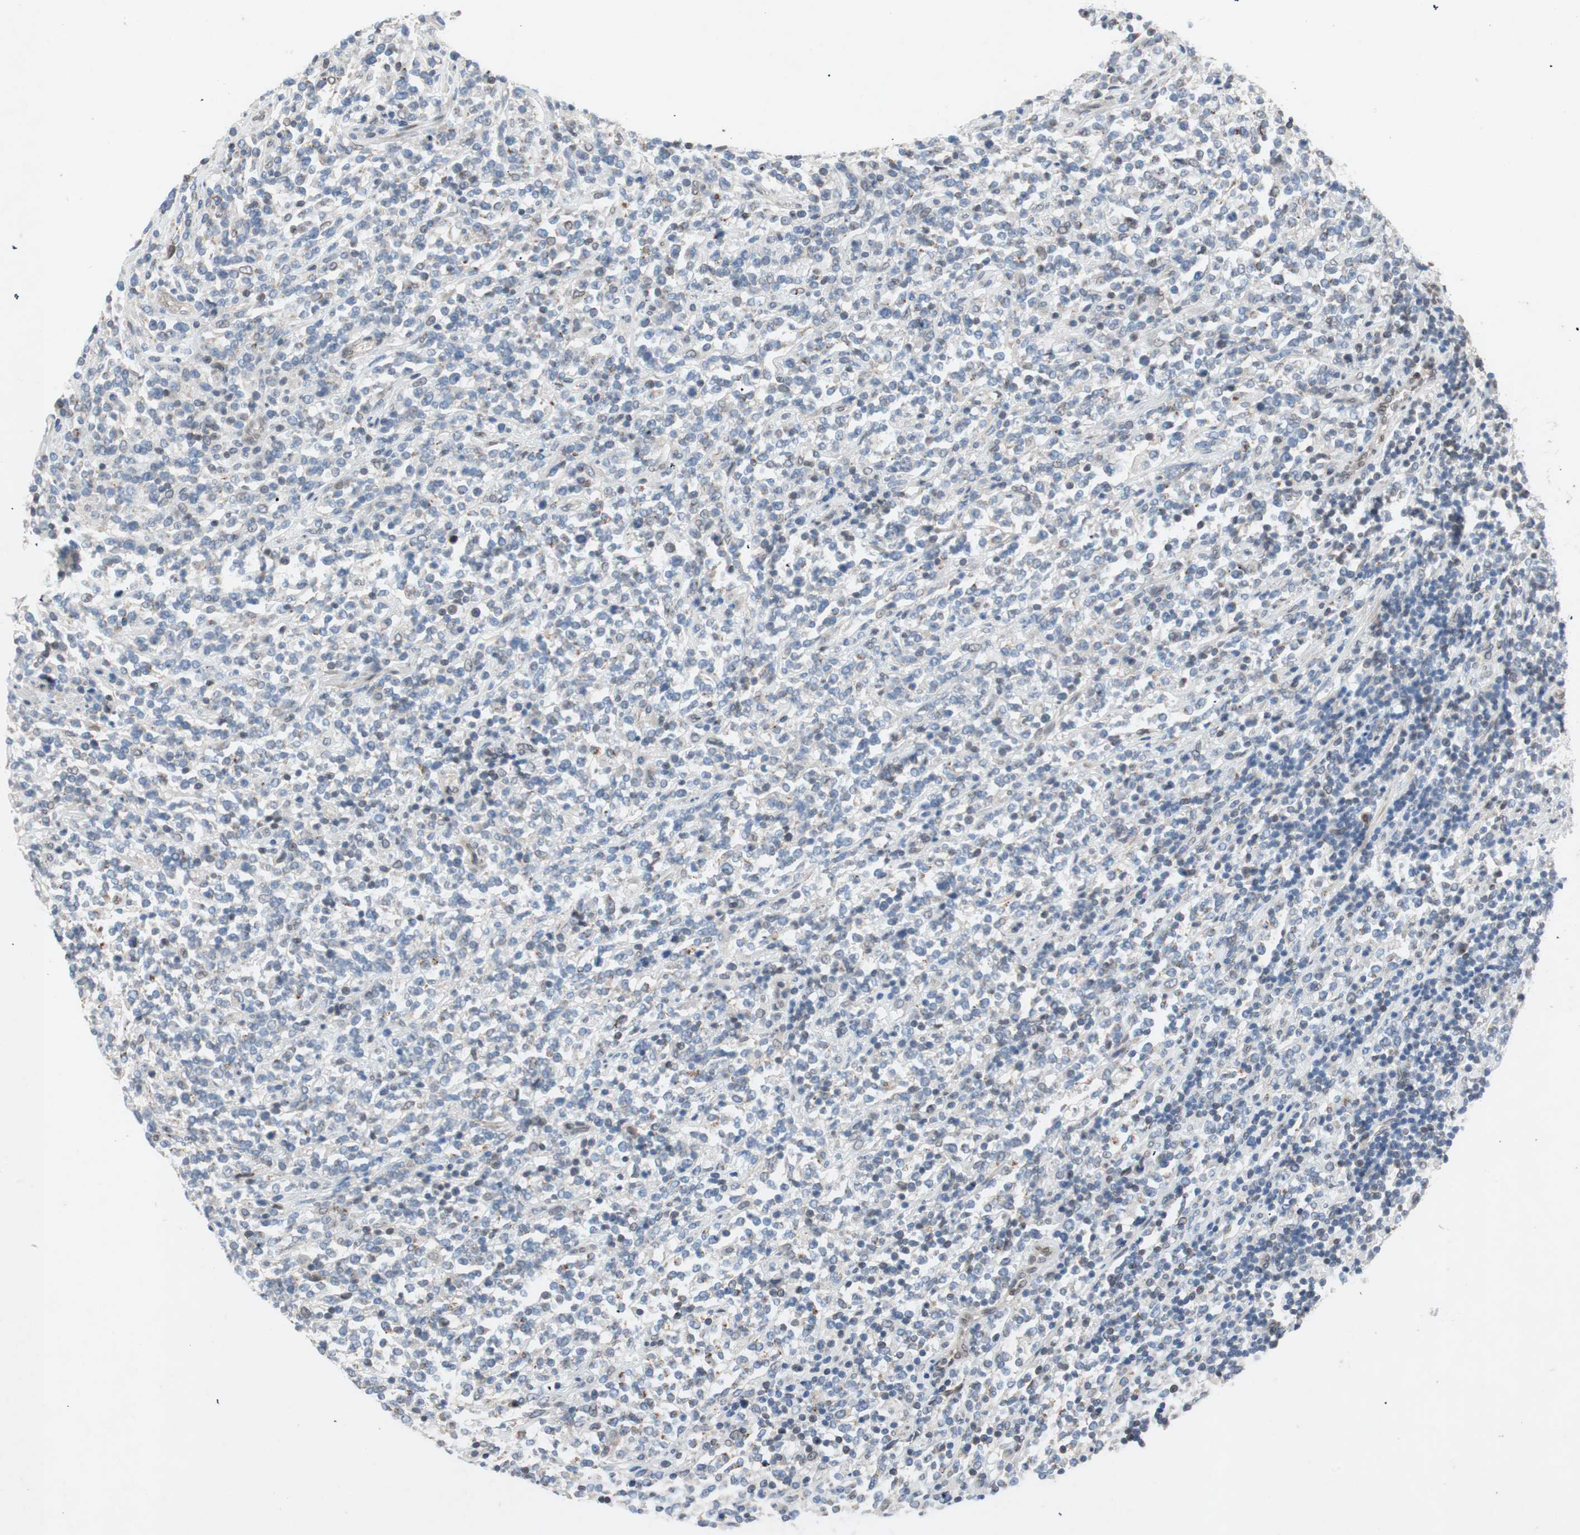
{"staining": {"intensity": "negative", "quantity": "none", "location": "none"}, "tissue": "lymphoma", "cell_type": "Tumor cells", "image_type": "cancer", "snomed": [{"axis": "morphology", "description": "Malignant lymphoma, non-Hodgkin's type, High grade"}, {"axis": "topography", "description": "Soft tissue"}], "caption": "A high-resolution micrograph shows immunohistochemistry staining of lymphoma, which displays no significant staining in tumor cells. (Immunohistochemistry (ihc), brightfield microscopy, high magnification).", "gene": "ARNT2", "patient": {"sex": "male", "age": 18}}